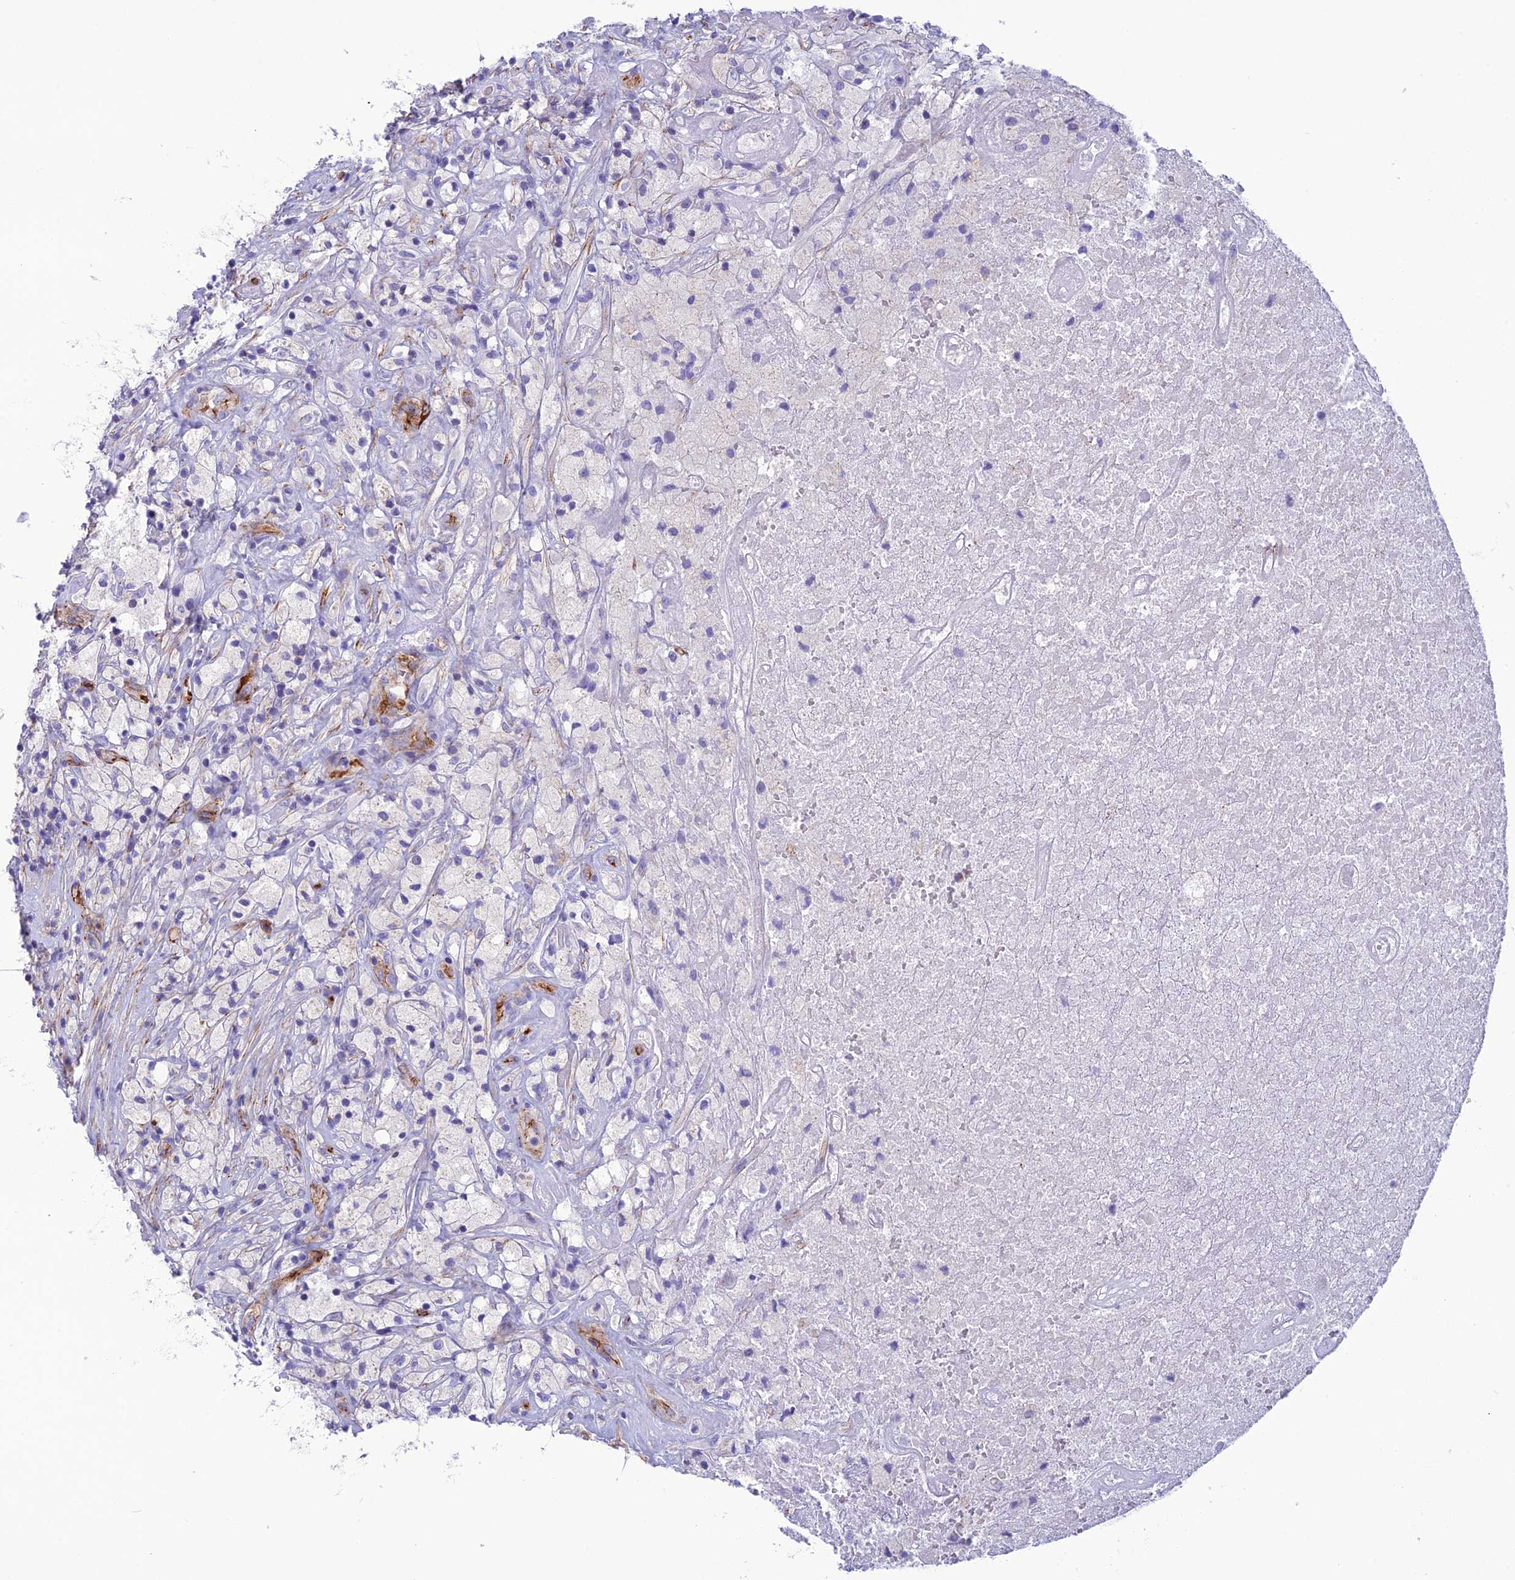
{"staining": {"intensity": "negative", "quantity": "none", "location": "none"}, "tissue": "glioma", "cell_type": "Tumor cells", "image_type": "cancer", "snomed": [{"axis": "morphology", "description": "Glioma, malignant, High grade"}, {"axis": "topography", "description": "Brain"}], "caption": "A high-resolution micrograph shows IHC staining of malignant glioma (high-grade), which displays no significant positivity in tumor cells. (DAB IHC, high magnification).", "gene": "POMGNT1", "patient": {"sex": "male", "age": 69}}